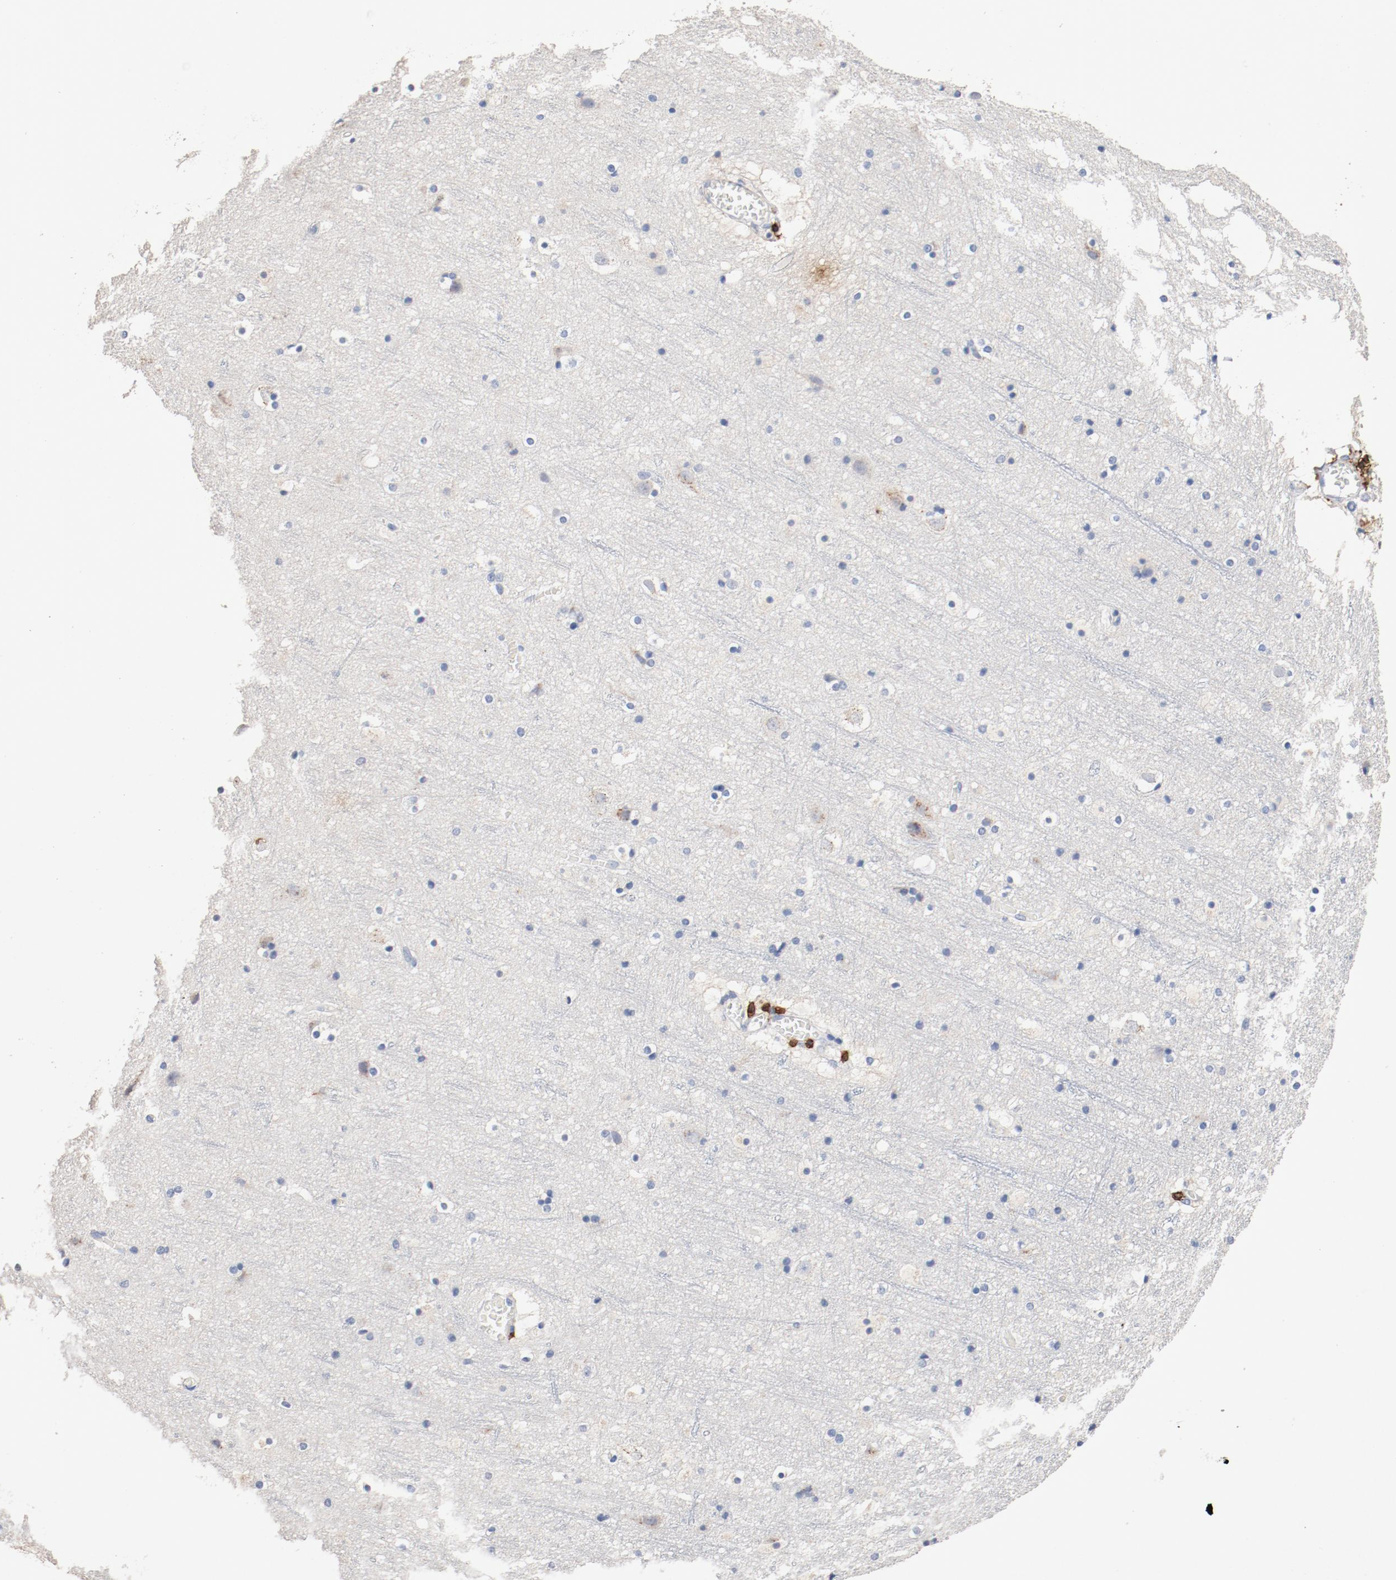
{"staining": {"intensity": "negative", "quantity": "none", "location": "none"}, "tissue": "cerebral cortex", "cell_type": "Endothelial cells", "image_type": "normal", "snomed": [{"axis": "morphology", "description": "Normal tissue, NOS"}, {"axis": "topography", "description": "Cerebral cortex"}], "caption": "Endothelial cells show no significant protein positivity in benign cerebral cortex. (DAB (3,3'-diaminobenzidine) immunohistochemistry, high magnification).", "gene": "CD247", "patient": {"sex": "male", "age": 45}}